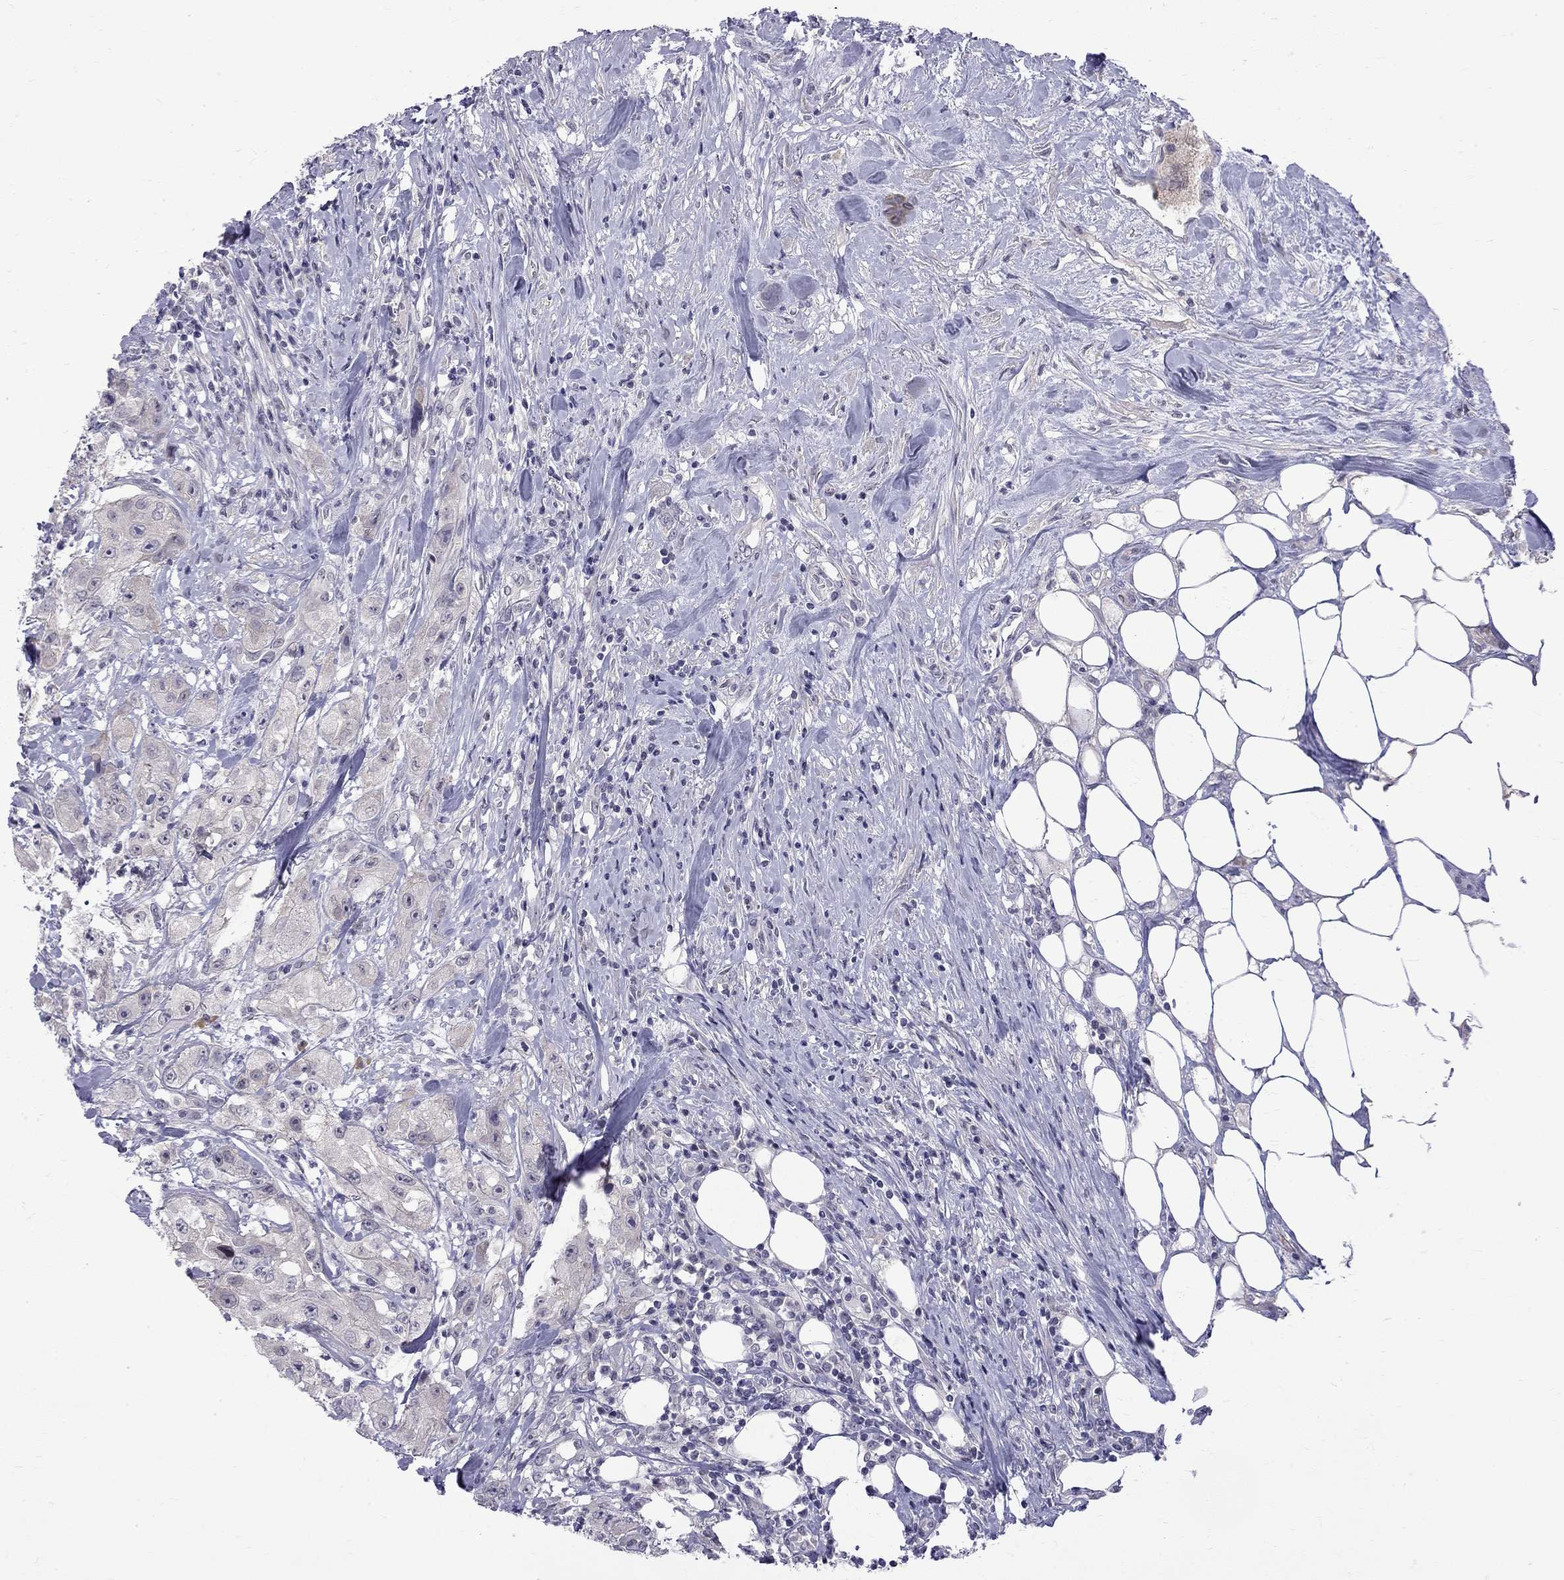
{"staining": {"intensity": "weak", "quantity": "<25%", "location": "cytoplasmic/membranous"}, "tissue": "urothelial cancer", "cell_type": "Tumor cells", "image_type": "cancer", "snomed": [{"axis": "morphology", "description": "Urothelial carcinoma, High grade"}, {"axis": "topography", "description": "Urinary bladder"}], "caption": "A high-resolution micrograph shows immunohistochemistry staining of high-grade urothelial carcinoma, which reveals no significant expression in tumor cells.", "gene": "RTL9", "patient": {"sex": "male", "age": 79}}